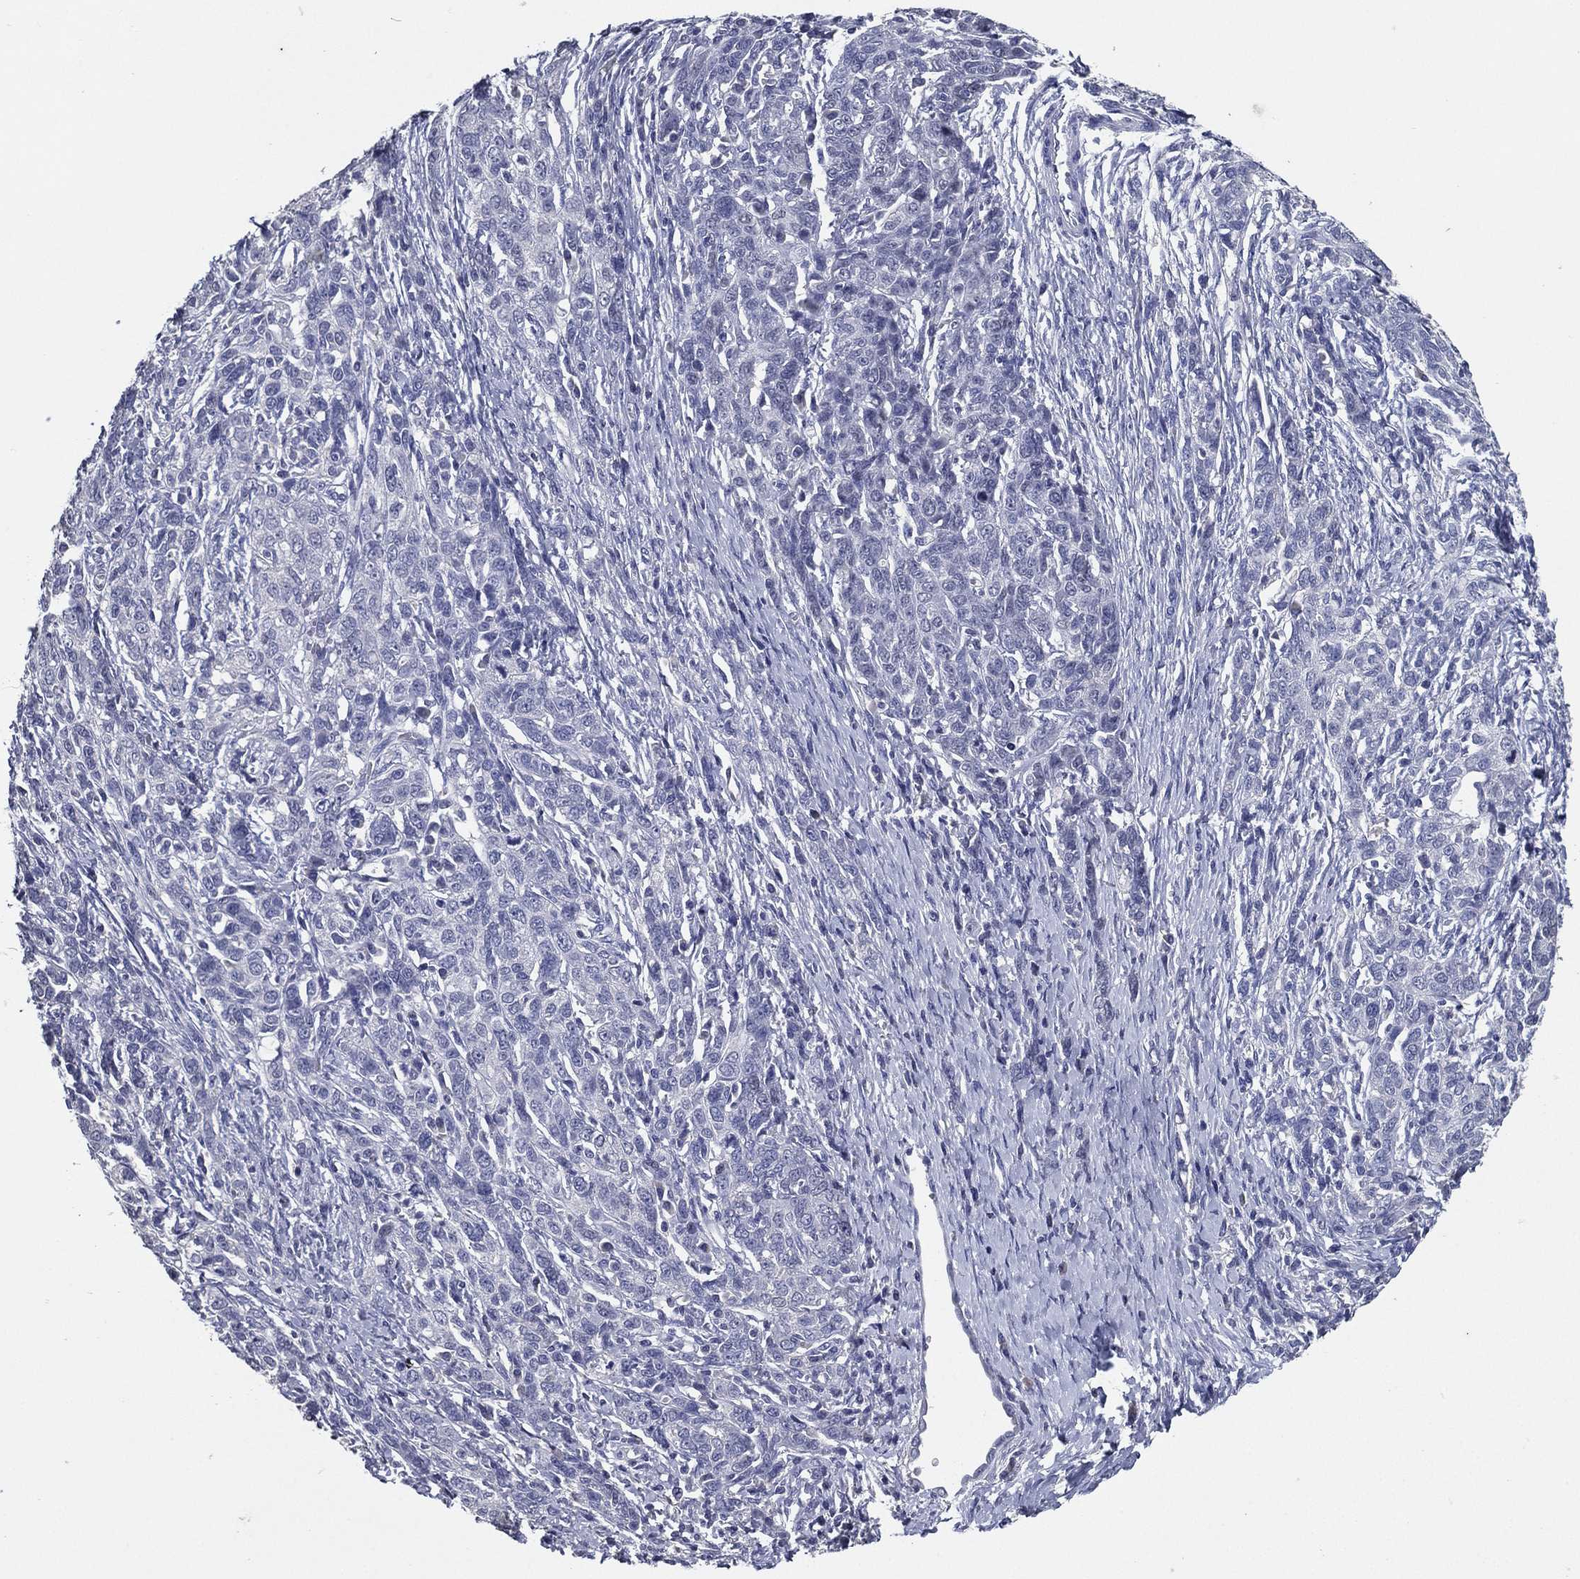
{"staining": {"intensity": "negative", "quantity": "none", "location": "none"}, "tissue": "ovarian cancer", "cell_type": "Tumor cells", "image_type": "cancer", "snomed": [{"axis": "morphology", "description": "Cystadenocarcinoma, serous, NOS"}, {"axis": "topography", "description": "Ovary"}], "caption": "This is an immunohistochemistry photomicrograph of human ovarian cancer. There is no positivity in tumor cells.", "gene": "TFAP2A", "patient": {"sex": "female", "age": 71}}